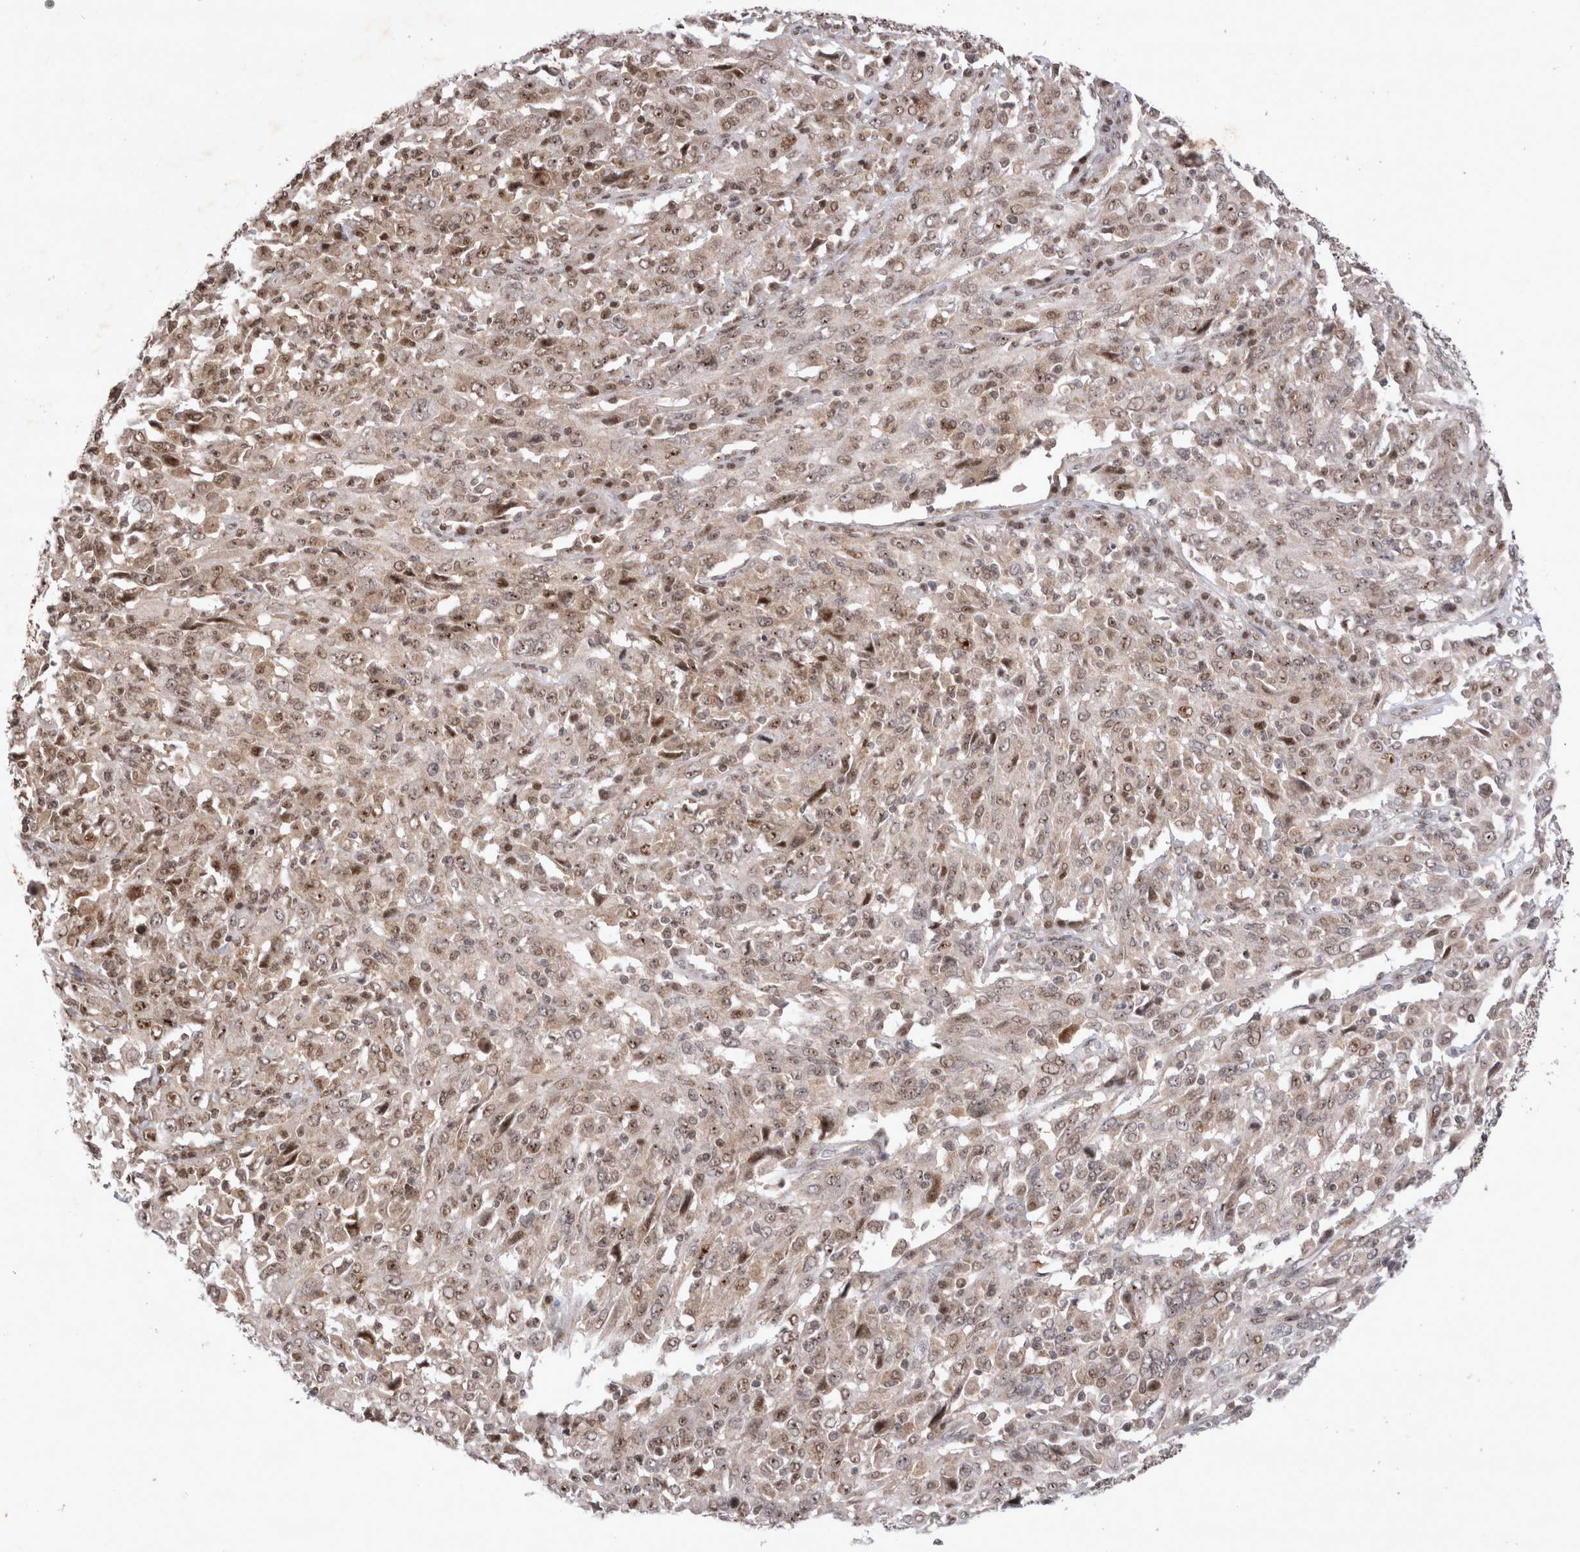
{"staining": {"intensity": "strong", "quantity": ">75%", "location": "nuclear"}, "tissue": "cervical cancer", "cell_type": "Tumor cells", "image_type": "cancer", "snomed": [{"axis": "morphology", "description": "Squamous cell carcinoma, NOS"}, {"axis": "topography", "description": "Cervix"}], "caption": "Squamous cell carcinoma (cervical) stained with a protein marker displays strong staining in tumor cells.", "gene": "STK11", "patient": {"sex": "female", "age": 46}}